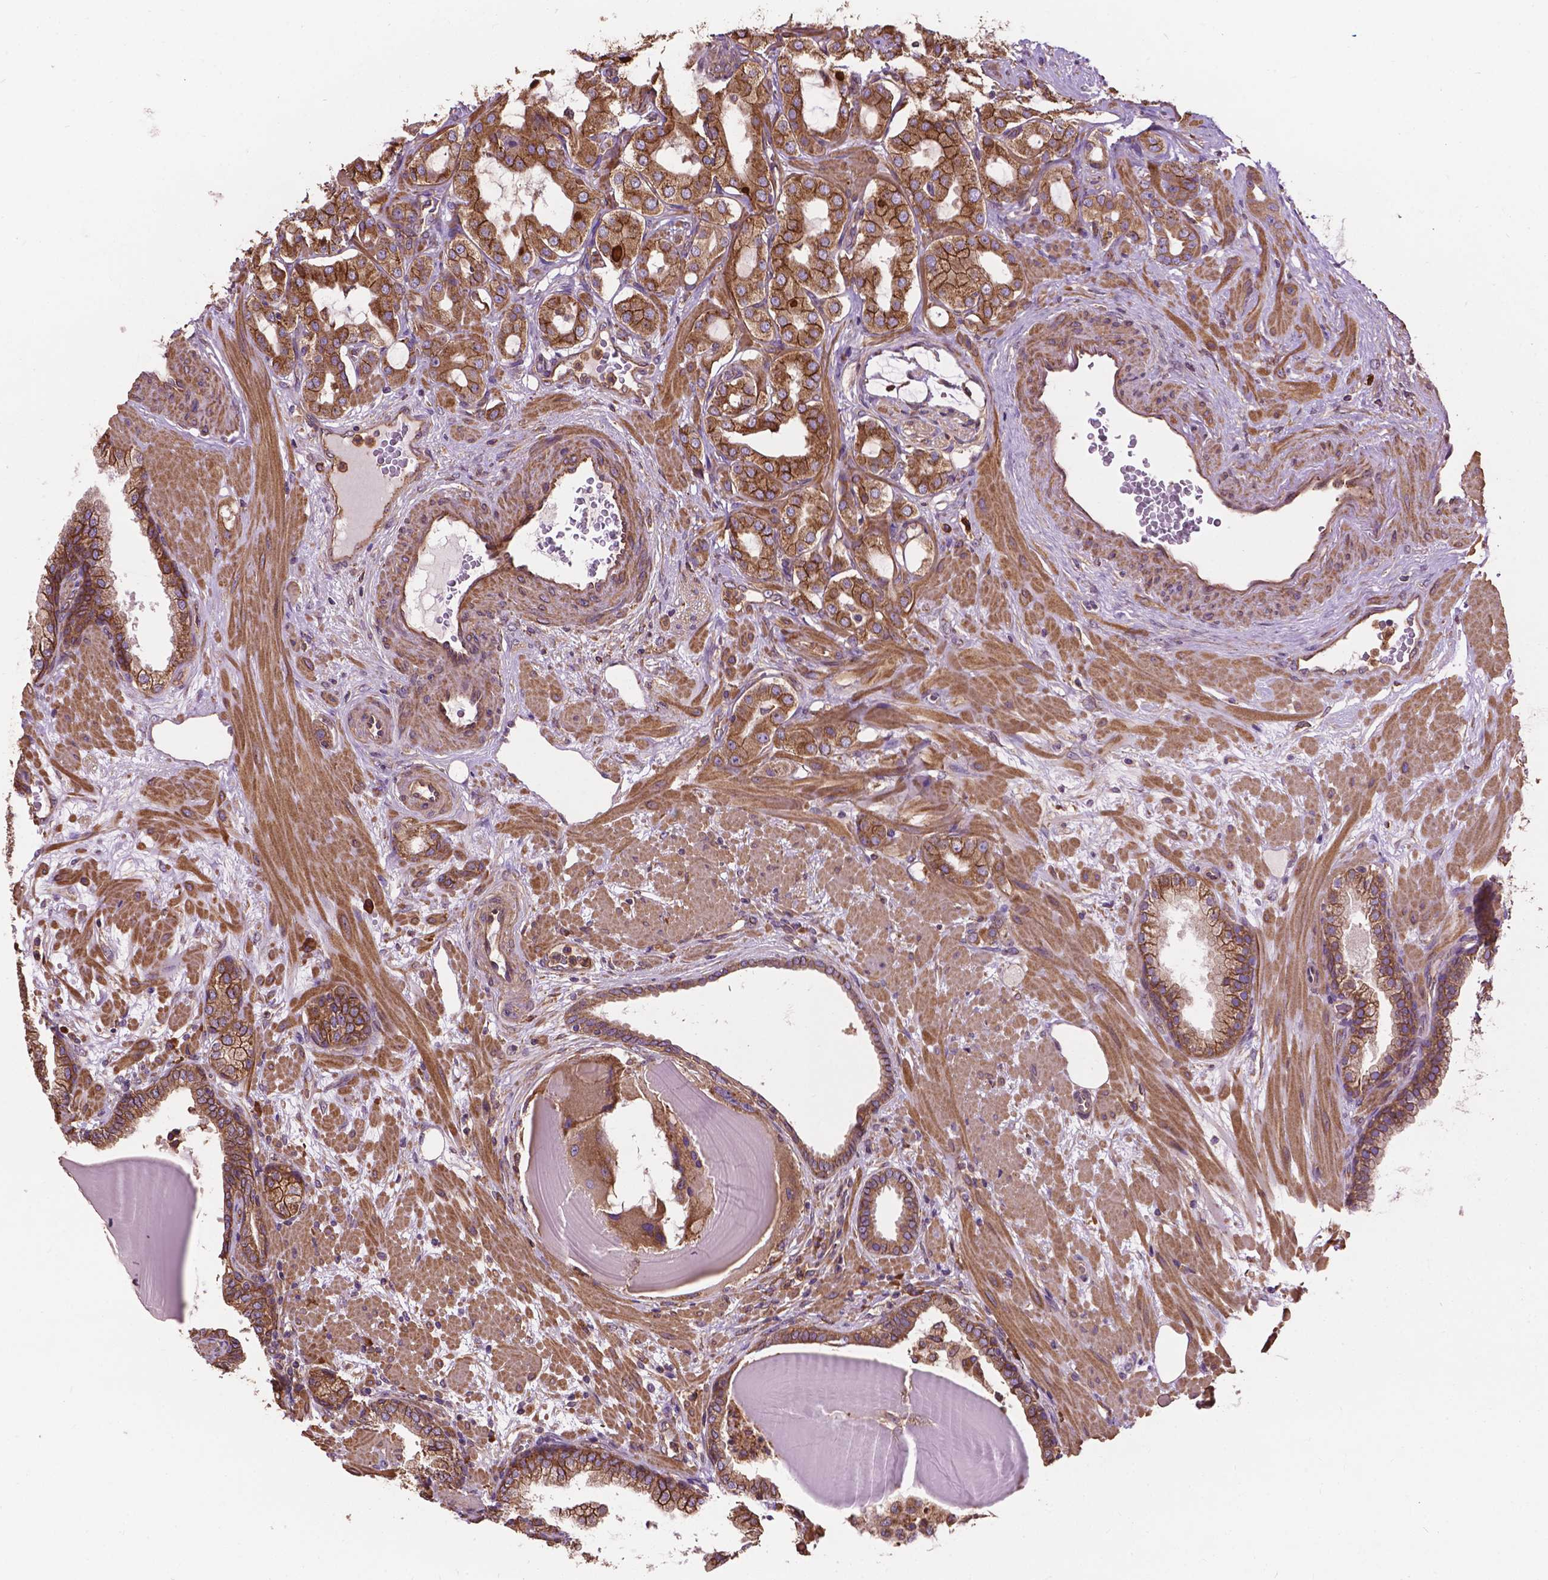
{"staining": {"intensity": "moderate", "quantity": ">75%", "location": "cytoplasmic/membranous"}, "tissue": "prostate cancer", "cell_type": "Tumor cells", "image_type": "cancer", "snomed": [{"axis": "morphology", "description": "Adenocarcinoma, Low grade"}, {"axis": "topography", "description": "Prostate"}], "caption": "This image reveals immunohistochemistry (IHC) staining of low-grade adenocarcinoma (prostate), with medium moderate cytoplasmic/membranous positivity in about >75% of tumor cells.", "gene": "CCDC71L", "patient": {"sex": "male", "age": 57}}